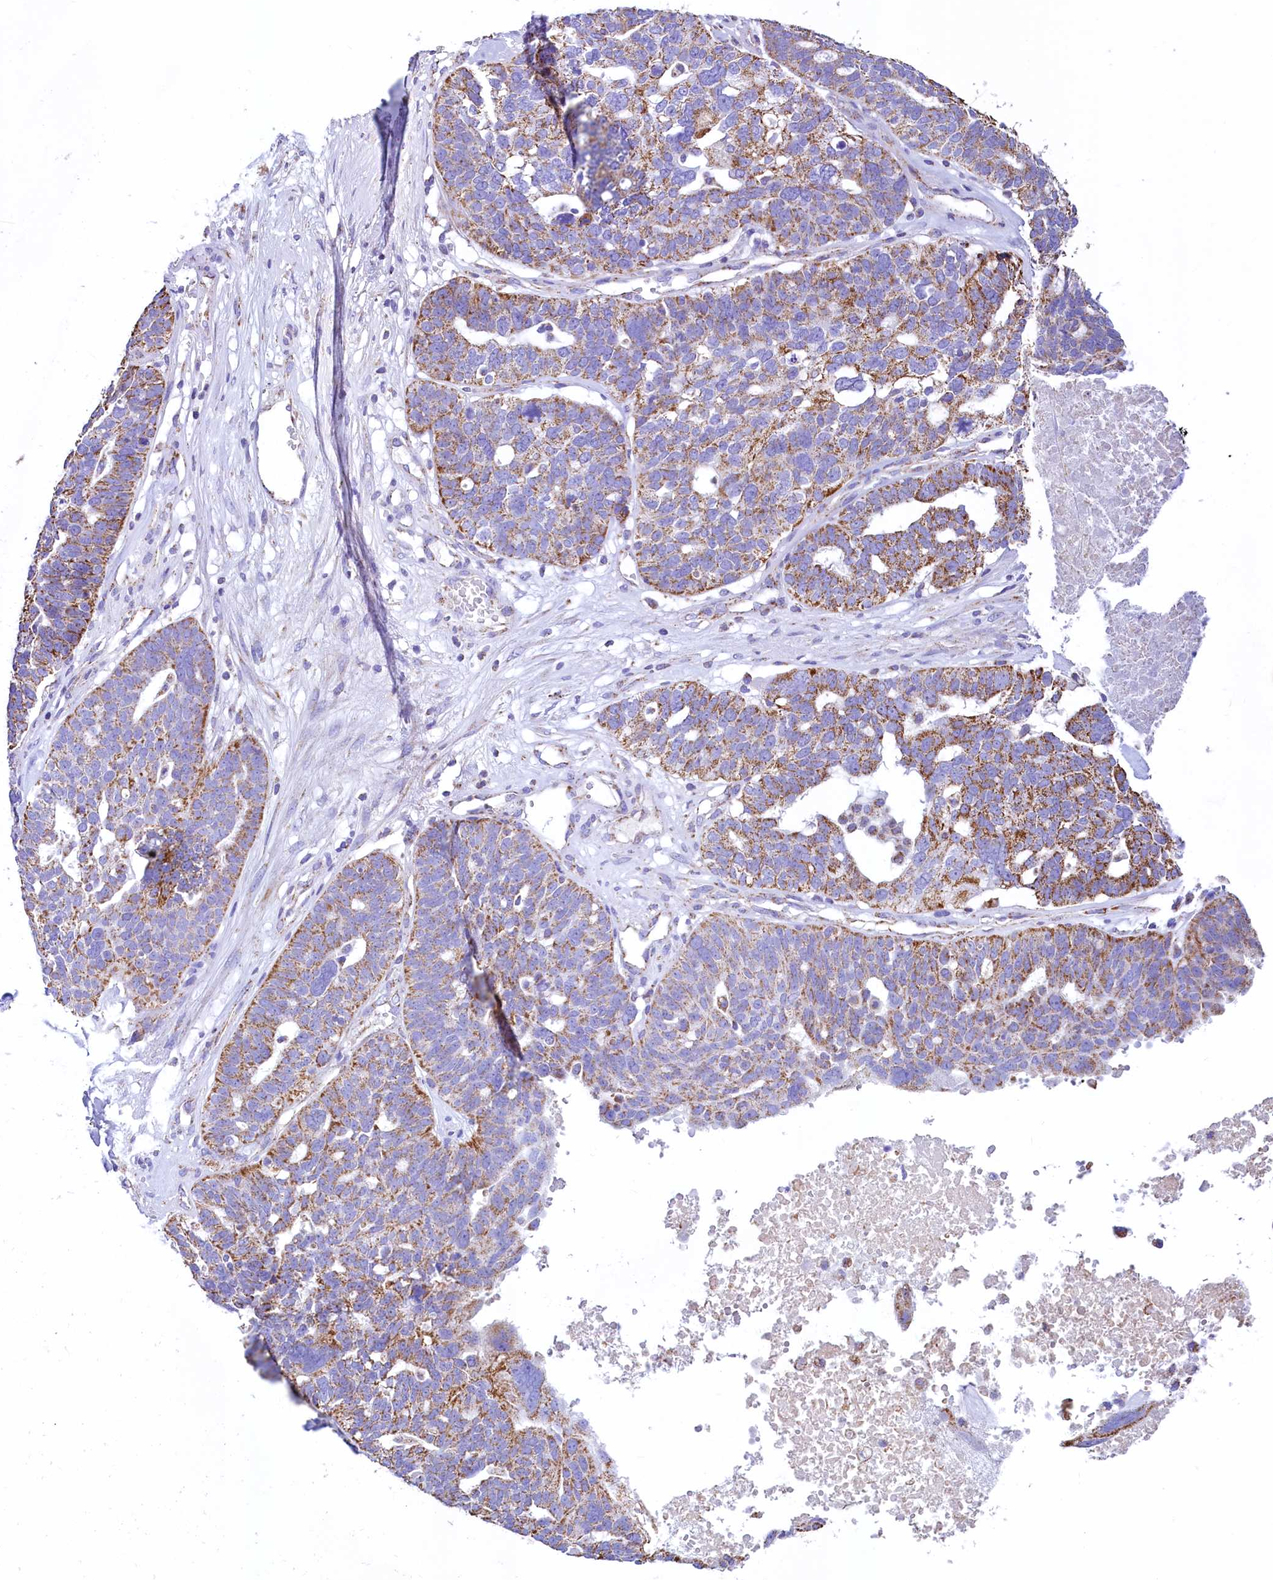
{"staining": {"intensity": "moderate", "quantity": "25%-75%", "location": "cytoplasmic/membranous"}, "tissue": "ovarian cancer", "cell_type": "Tumor cells", "image_type": "cancer", "snomed": [{"axis": "morphology", "description": "Cystadenocarcinoma, serous, NOS"}, {"axis": "topography", "description": "Ovary"}], "caption": "Immunohistochemistry (IHC) (DAB) staining of ovarian cancer demonstrates moderate cytoplasmic/membranous protein expression in about 25%-75% of tumor cells.", "gene": "IDH3A", "patient": {"sex": "female", "age": 59}}